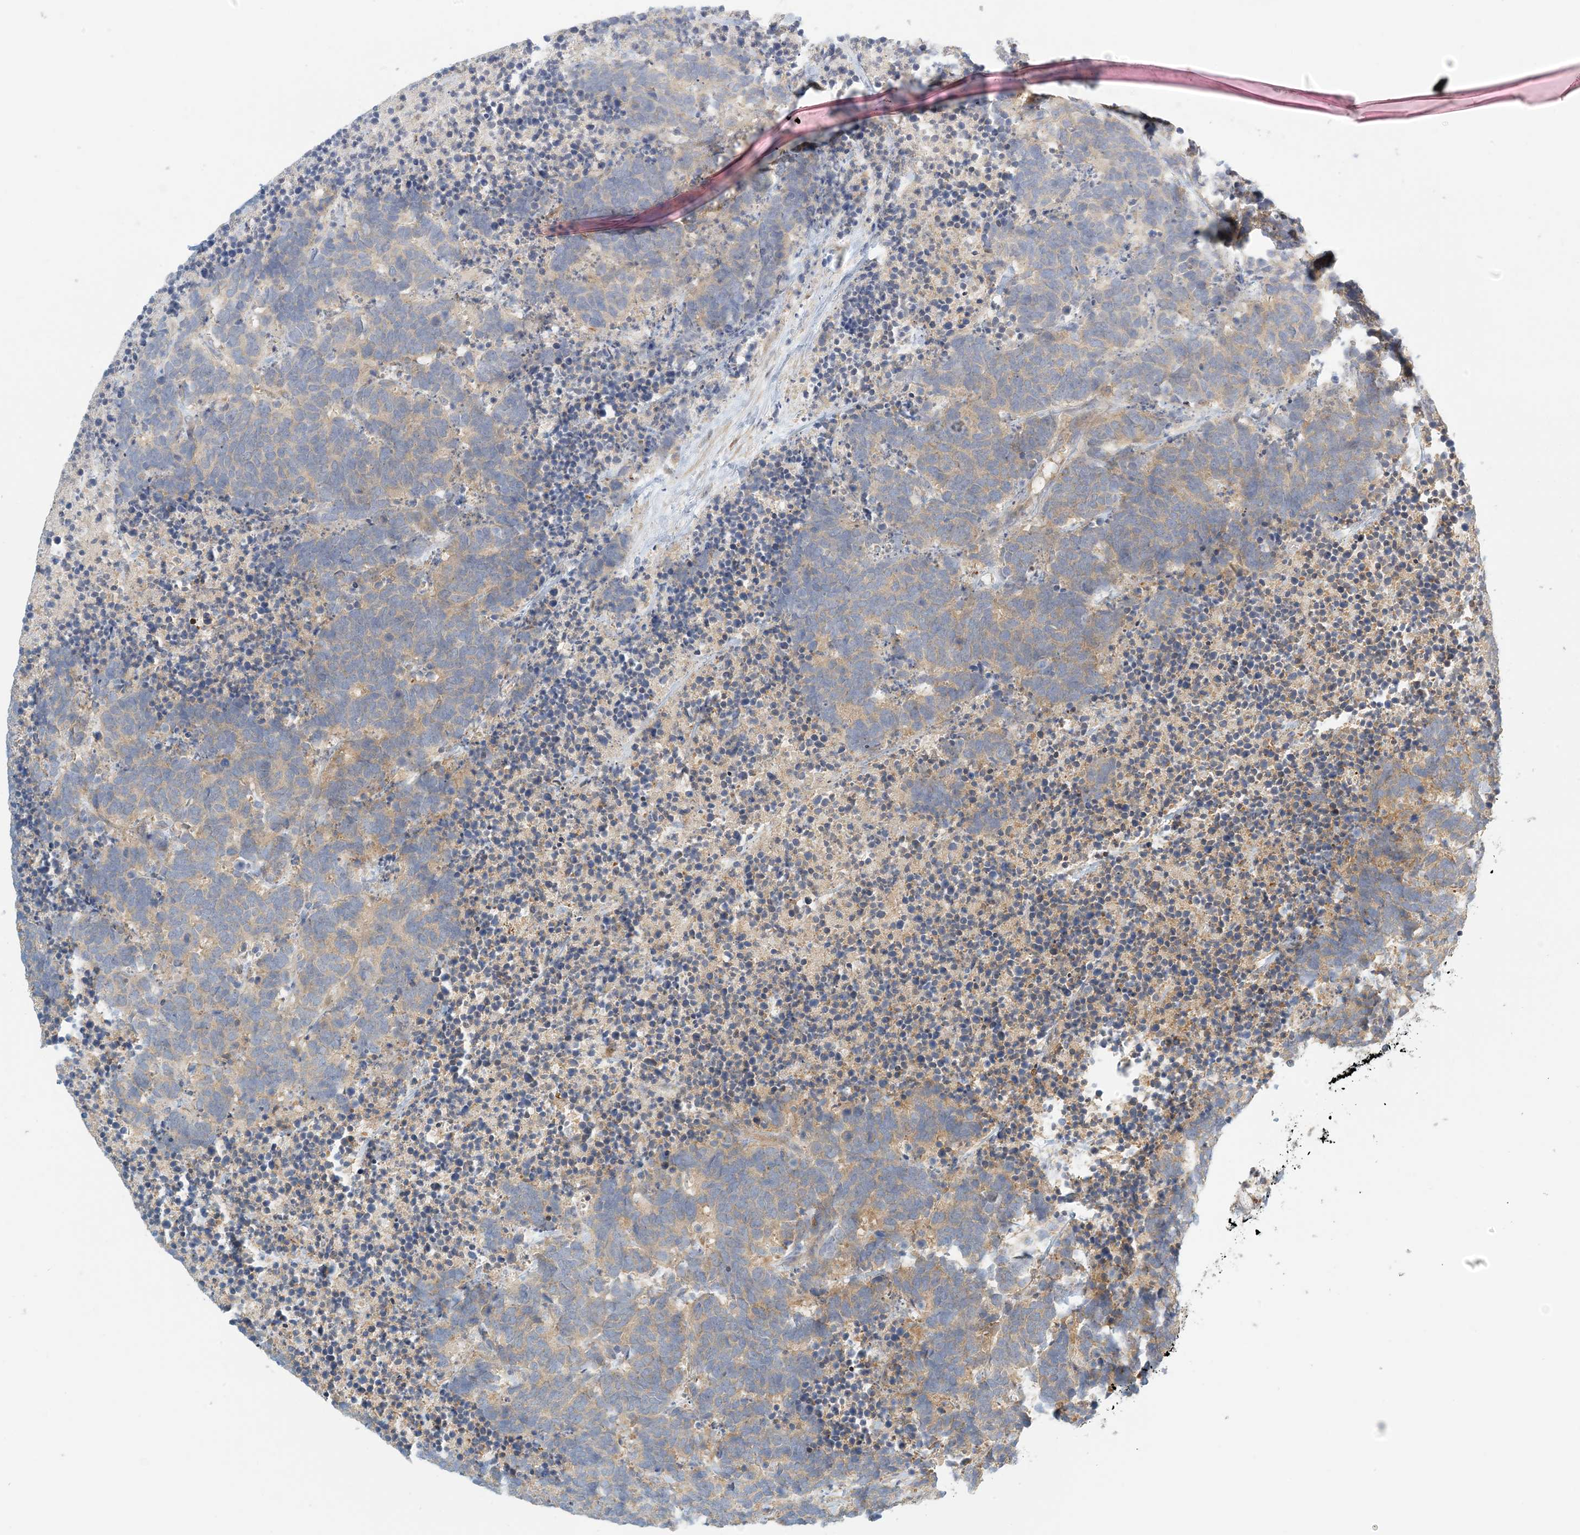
{"staining": {"intensity": "weak", "quantity": "25%-75%", "location": "cytoplasmic/membranous"}, "tissue": "carcinoid", "cell_type": "Tumor cells", "image_type": "cancer", "snomed": [{"axis": "morphology", "description": "Carcinoma, NOS"}, {"axis": "morphology", "description": "Carcinoid, malignant, NOS"}, {"axis": "topography", "description": "Urinary bladder"}], "caption": "Immunohistochemistry (DAB (3,3'-diaminobenzidine)) staining of carcinoid exhibits weak cytoplasmic/membranous protein positivity in about 25%-75% of tumor cells.", "gene": "COLEC11", "patient": {"sex": "male", "age": 57}}